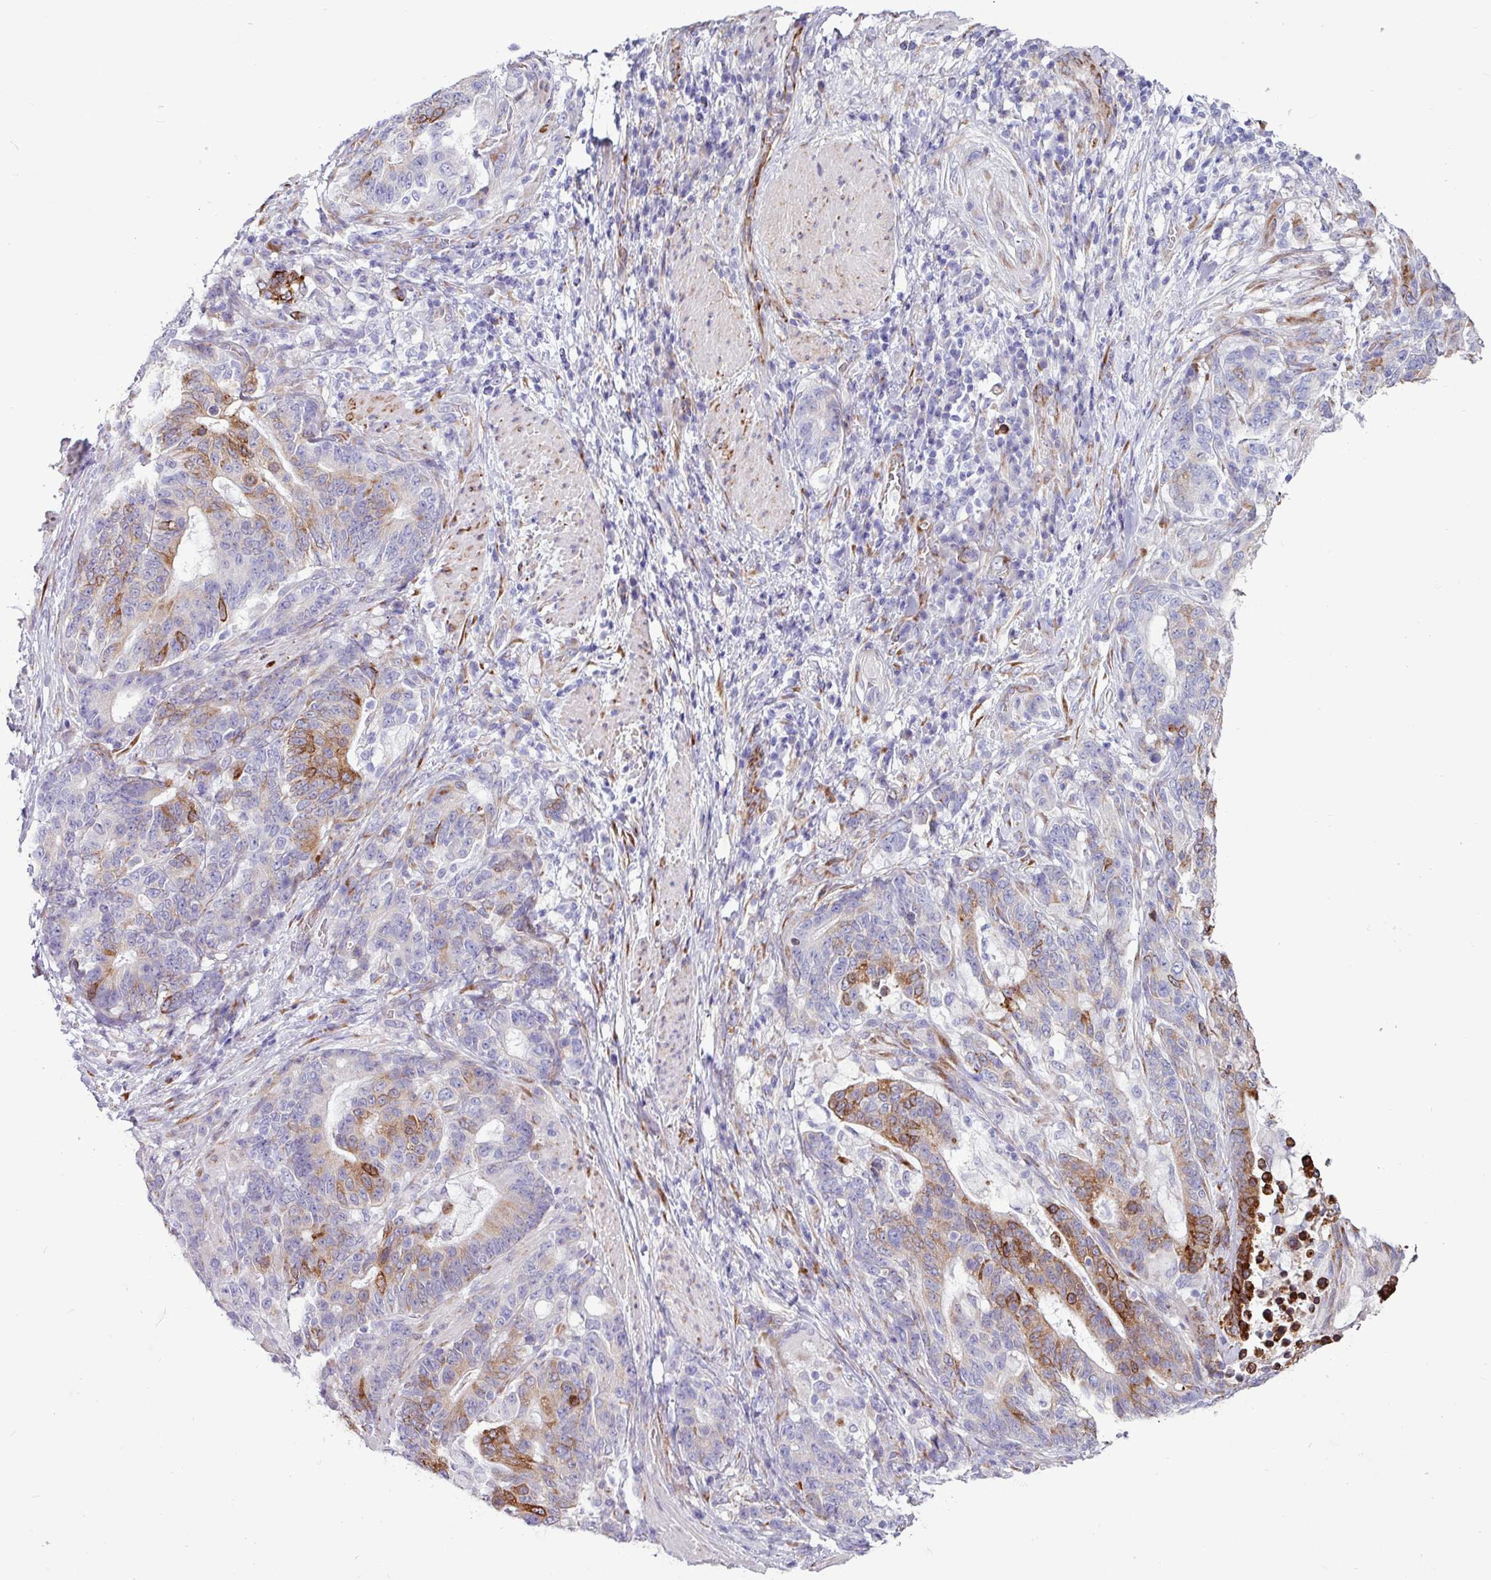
{"staining": {"intensity": "moderate", "quantity": "<25%", "location": "cytoplasmic/membranous"}, "tissue": "stomach cancer", "cell_type": "Tumor cells", "image_type": "cancer", "snomed": [{"axis": "morphology", "description": "Normal tissue, NOS"}, {"axis": "morphology", "description": "Adenocarcinoma, NOS"}, {"axis": "topography", "description": "Stomach"}], "caption": "Human stomach cancer (adenocarcinoma) stained for a protein (brown) shows moderate cytoplasmic/membranous positive positivity in approximately <25% of tumor cells.", "gene": "PPP1R35", "patient": {"sex": "female", "age": 64}}